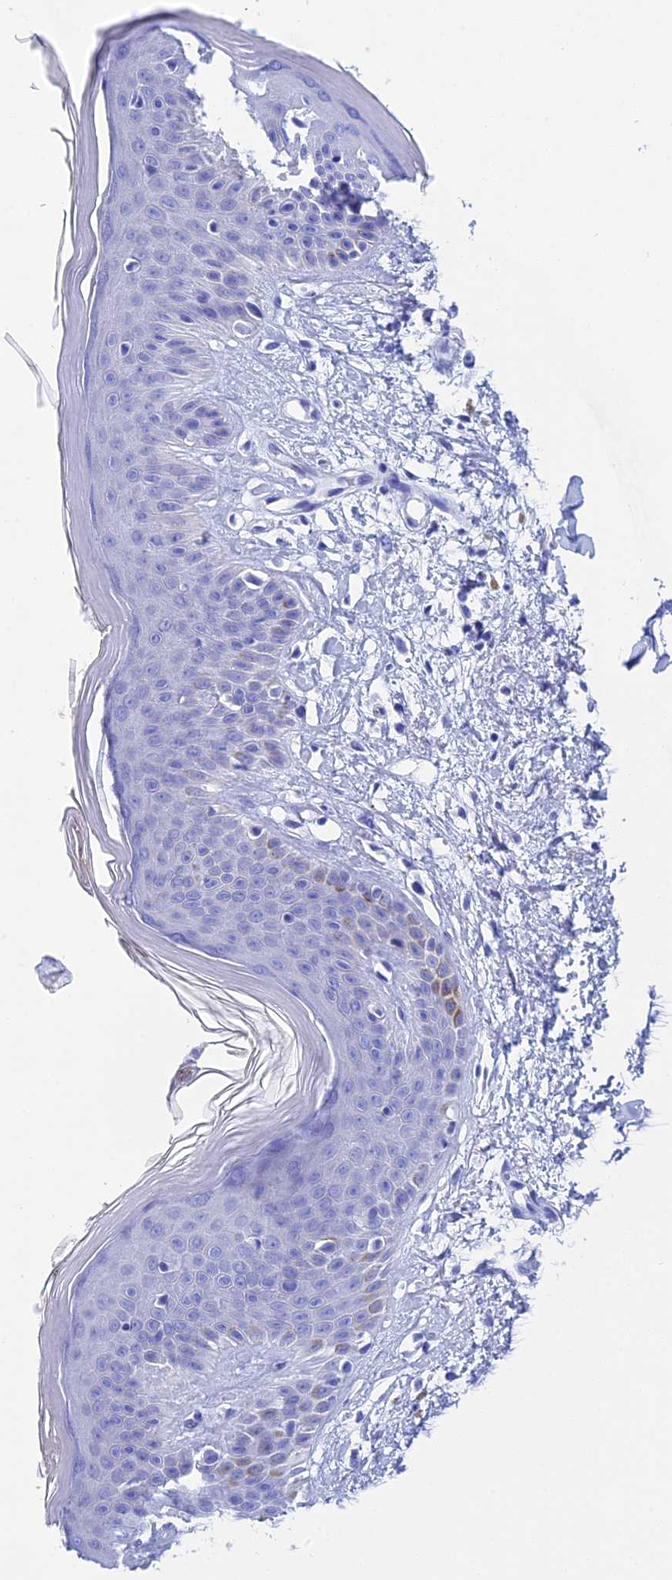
{"staining": {"intensity": "negative", "quantity": "none", "location": "none"}, "tissue": "skin", "cell_type": "Fibroblasts", "image_type": "normal", "snomed": [{"axis": "morphology", "description": "Normal tissue, NOS"}, {"axis": "topography", "description": "Skin"}], "caption": "Histopathology image shows no significant protein expression in fibroblasts of unremarkable skin.", "gene": "TEX101", "patient": {"sex": "female", "age": 64}}